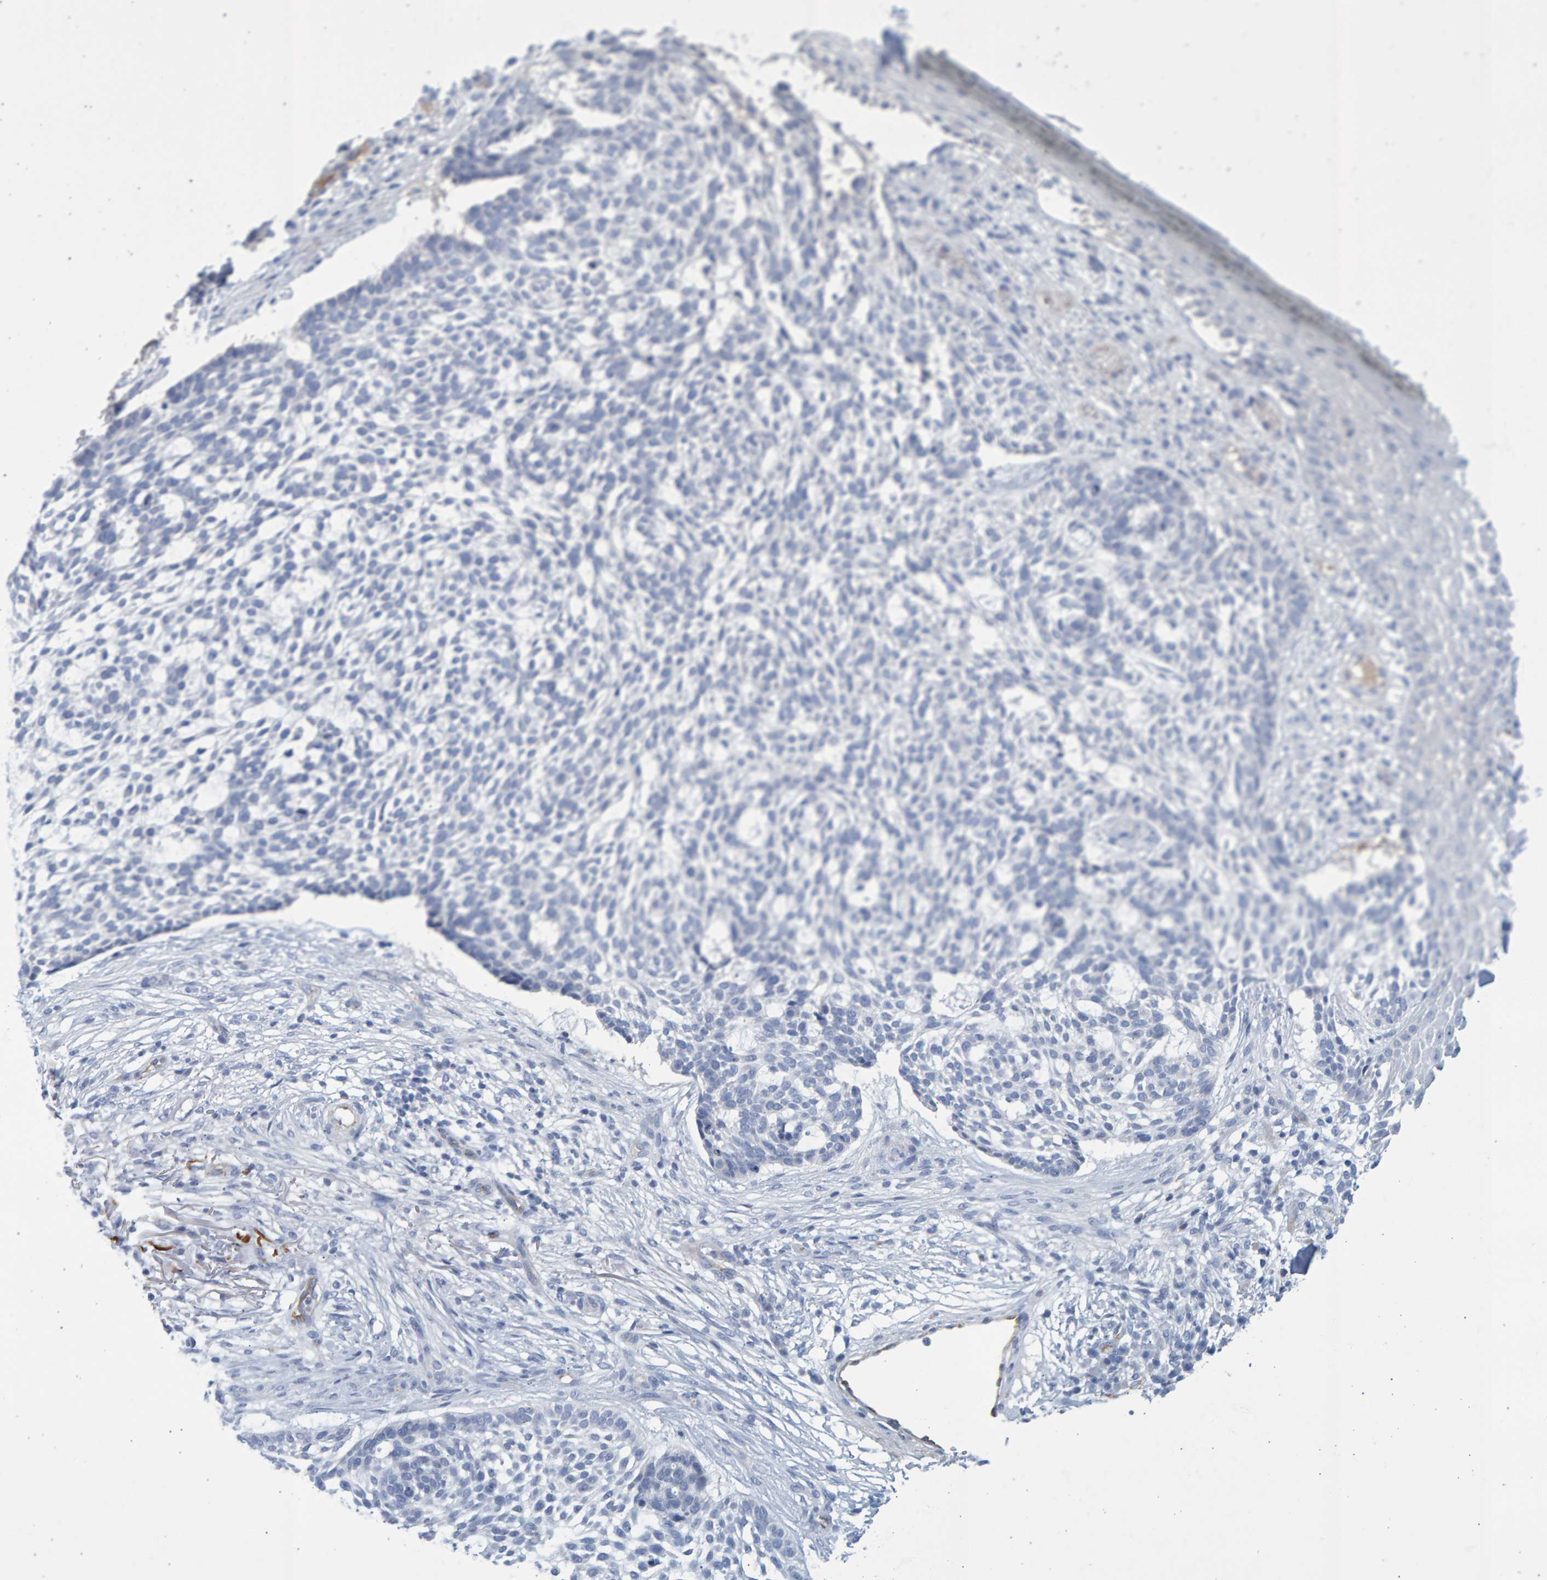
{"staining": {"intensity": "negative", "quantity": "none", "location": "none"}, "tissue": "skin cancer", "cell_type": "Tumor cells", "image_type": "cancer", "snomed": [{"axis": "morphology", "description": "Basal cell carcinoma"}, {"axis": "topography", "description": "Skin"}], "caption": "High magnification brightfield microscopy of basal cell carcinoma (skin) stained with DAB (3,3'-diaminobenzidine) (brown) and counterstained with hematoxylin (blue): tumor cells show no significant staining.", "gene": "SLC34A3", "patient": {"sex": "female", "age": 64}}